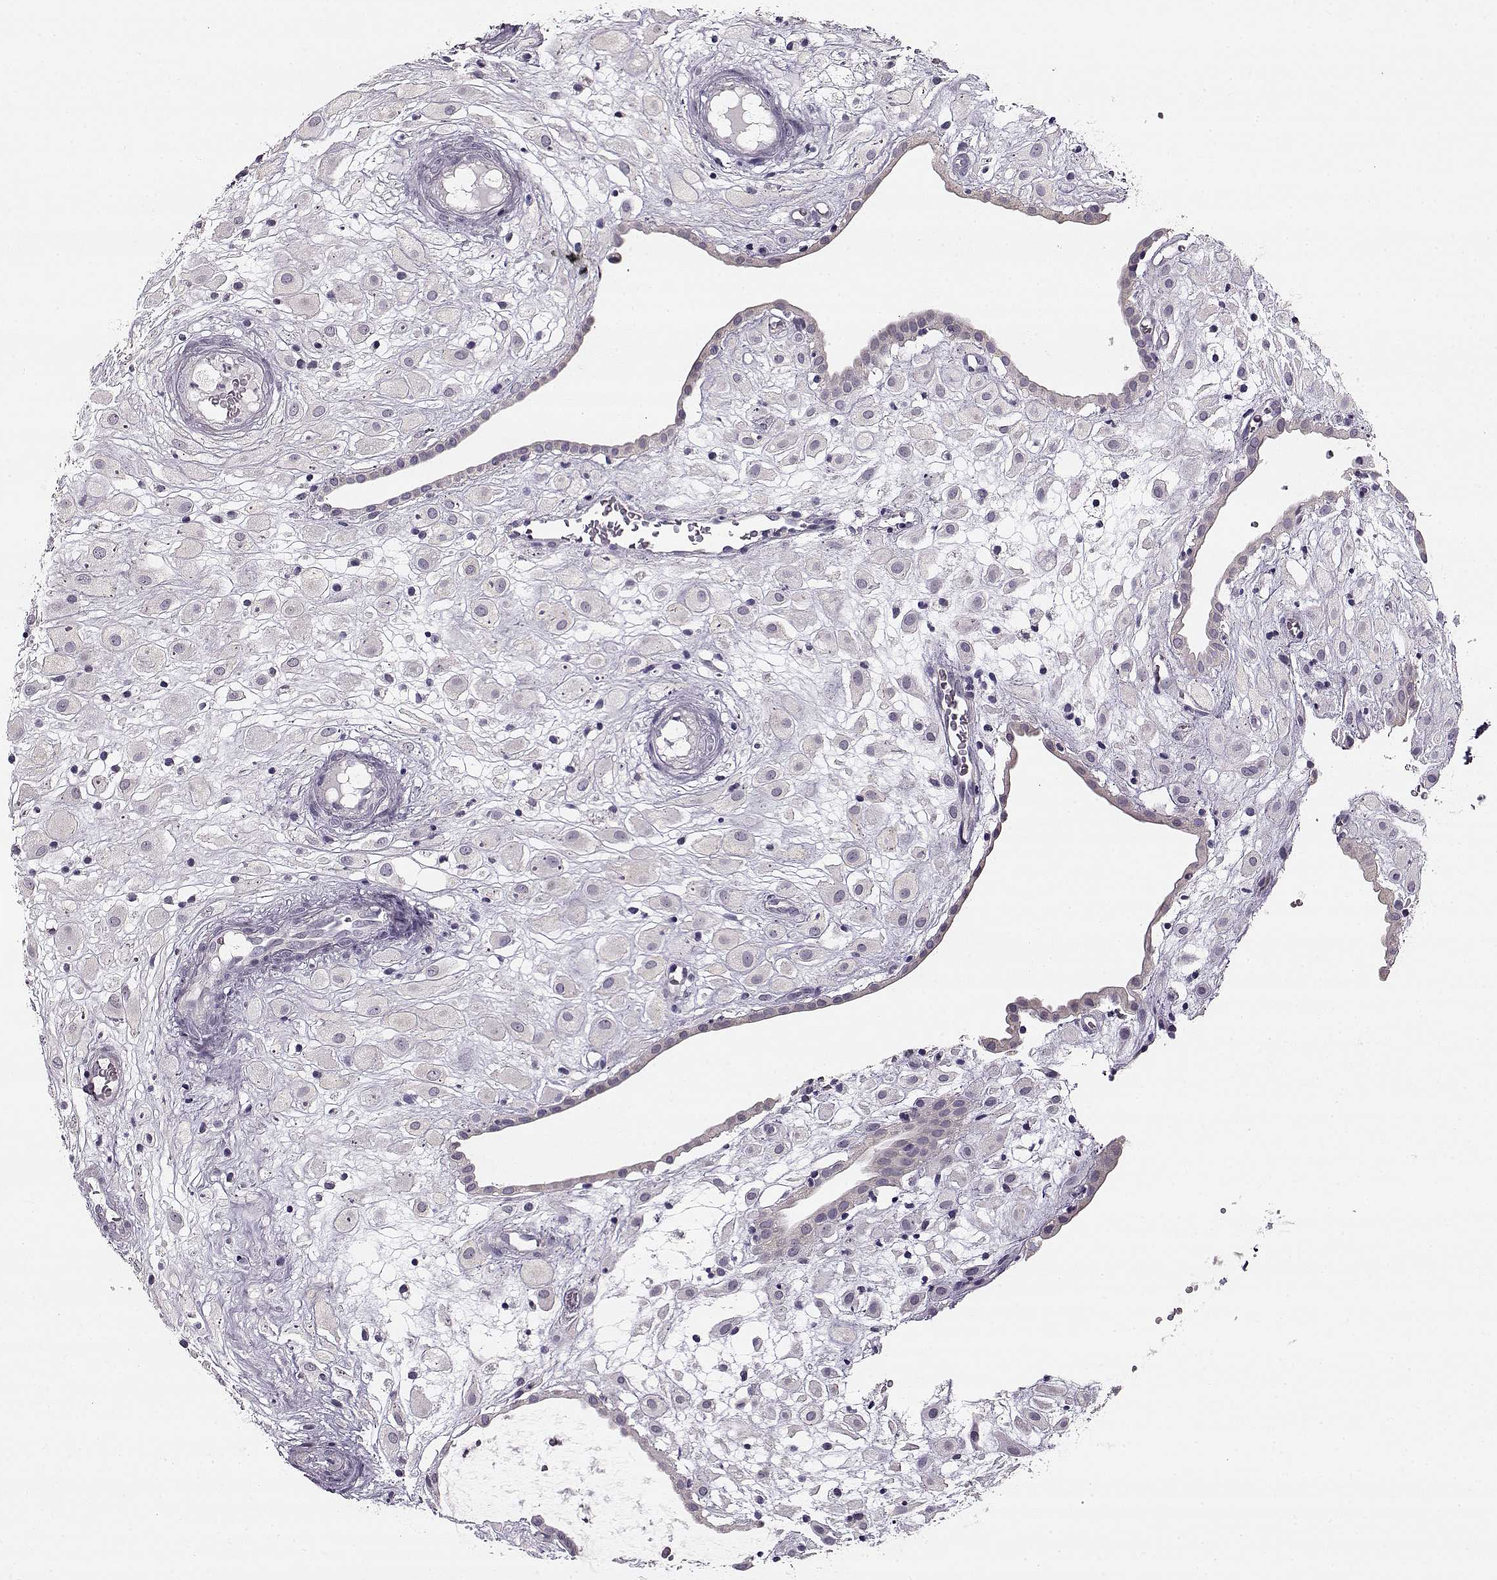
{"staining": {"intensity": "negative", "quantity": "none", "location": "none"}, "tissue": "placenta", "cell_type": "Decidual cells", "image_type": "normal", "snomed": [{"axis": "morphology", "description": "Normal tissue, NOS"}, {"axis": "topography", "description": "Placenta"}], "caption": "Placenta stained for a protein using IHC reveals no positivity decidual cells.", "gene": "MAP6D1", "patient": {"sex": "female", "age": 24}}